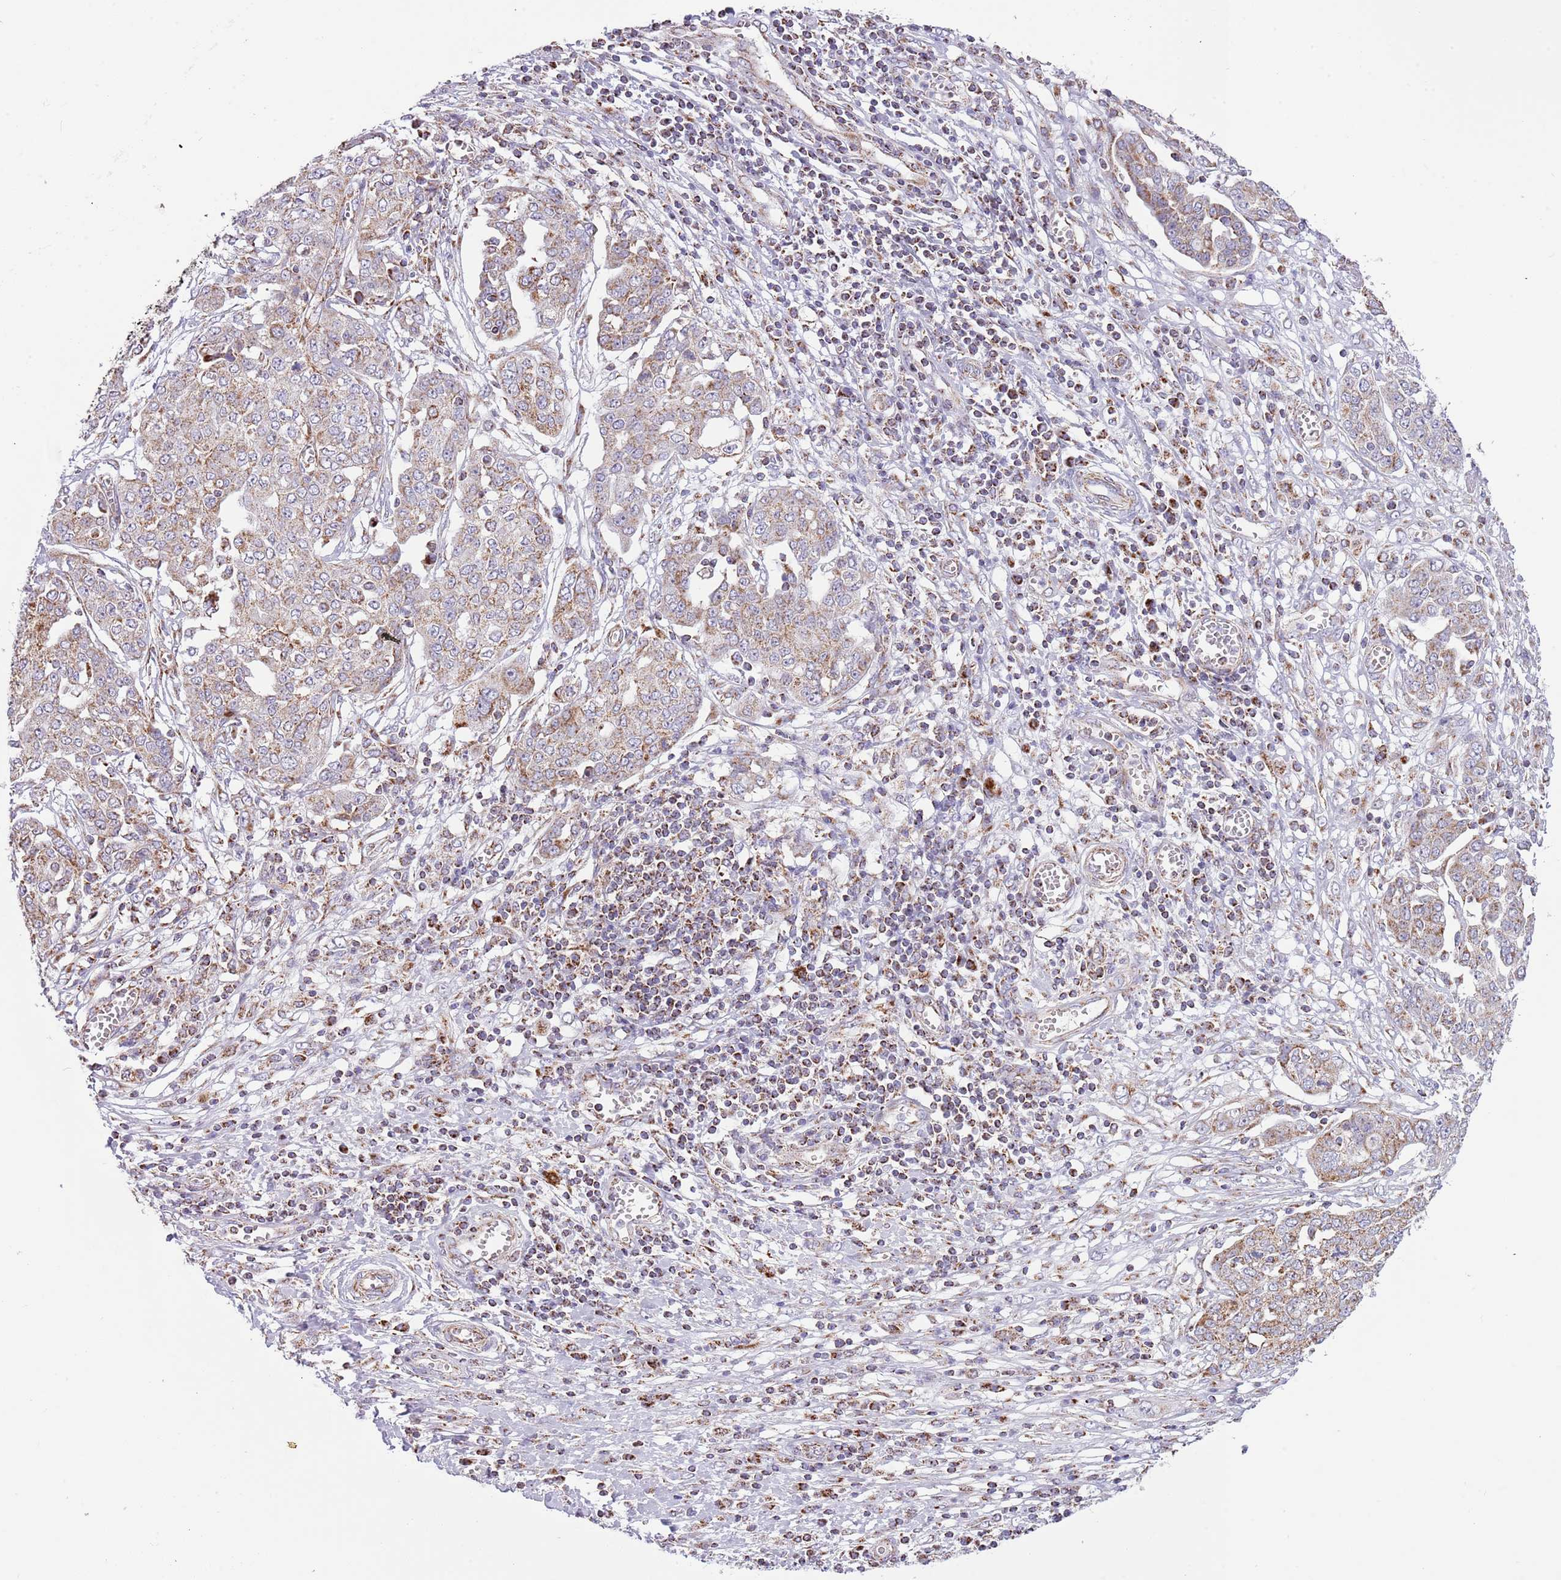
{"staining": {"intensity": "moderate", "quantity": "25%-75%", "location": "cytoplasmic/membranous"}, "tissue": "ovarian cancer", "cell_type": "Tumor cells", "image_type": "cancer", "snomed": [{"axis": "morphology", "description": "Cystadenocarcinoma, serous, NOS"}, {"axis": "topography", "description": "Soft tissue"}, {"axis": "topography", "description": "Ovary"}], "caption": "Immunohistochemistry staining of ovarian serous cystadenocarcinoma, which displays medium levels of moderate cytoplasmic/membranous staining in approximately 25%-75% of tumor cells indicating moderate cytoplasmic/membranous protein expression. The staining was performed using DAB (brown) for protein detection and nuclei were counterstained in hematoxylin (blue).", "gene": "LHX6", "patient": {"sex": "female", "age": 57}}